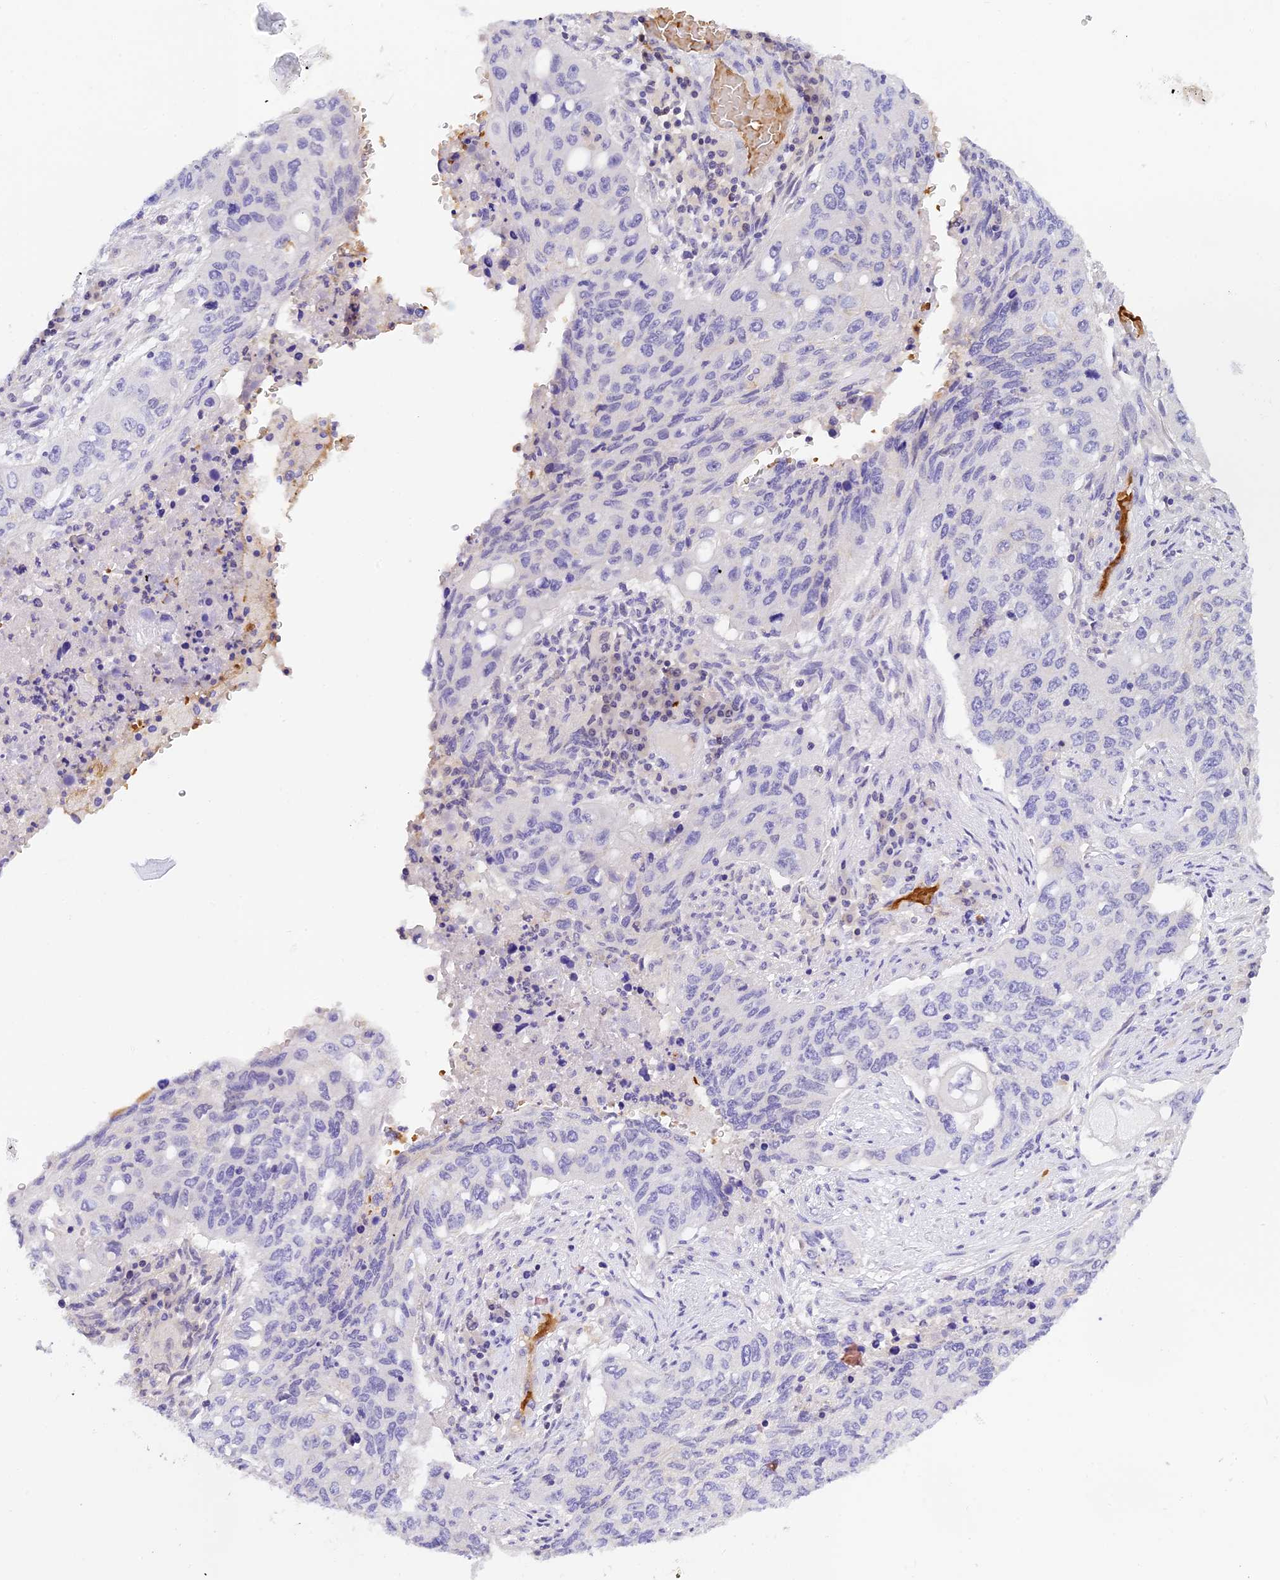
{"staining": {"intensity": "negative", "quantity": "none", "location": "none"}, "tissue": "lung cancer", "cell_type": "Tumor cells", "image_type": "cancer", "snomed": [{"axis": "morphology", "description": "Squamous cell carcinoma, NOS"}, {"axis": "topography", "description": "Lung"}], "caption": "This is an immunohistochemistry (IHC) micrograph of squamous cell carcinoma (lung). There is no positivity in tumor cells.", "gene": "HDHD2", "patient": {"sex": "female", "age": 63}}